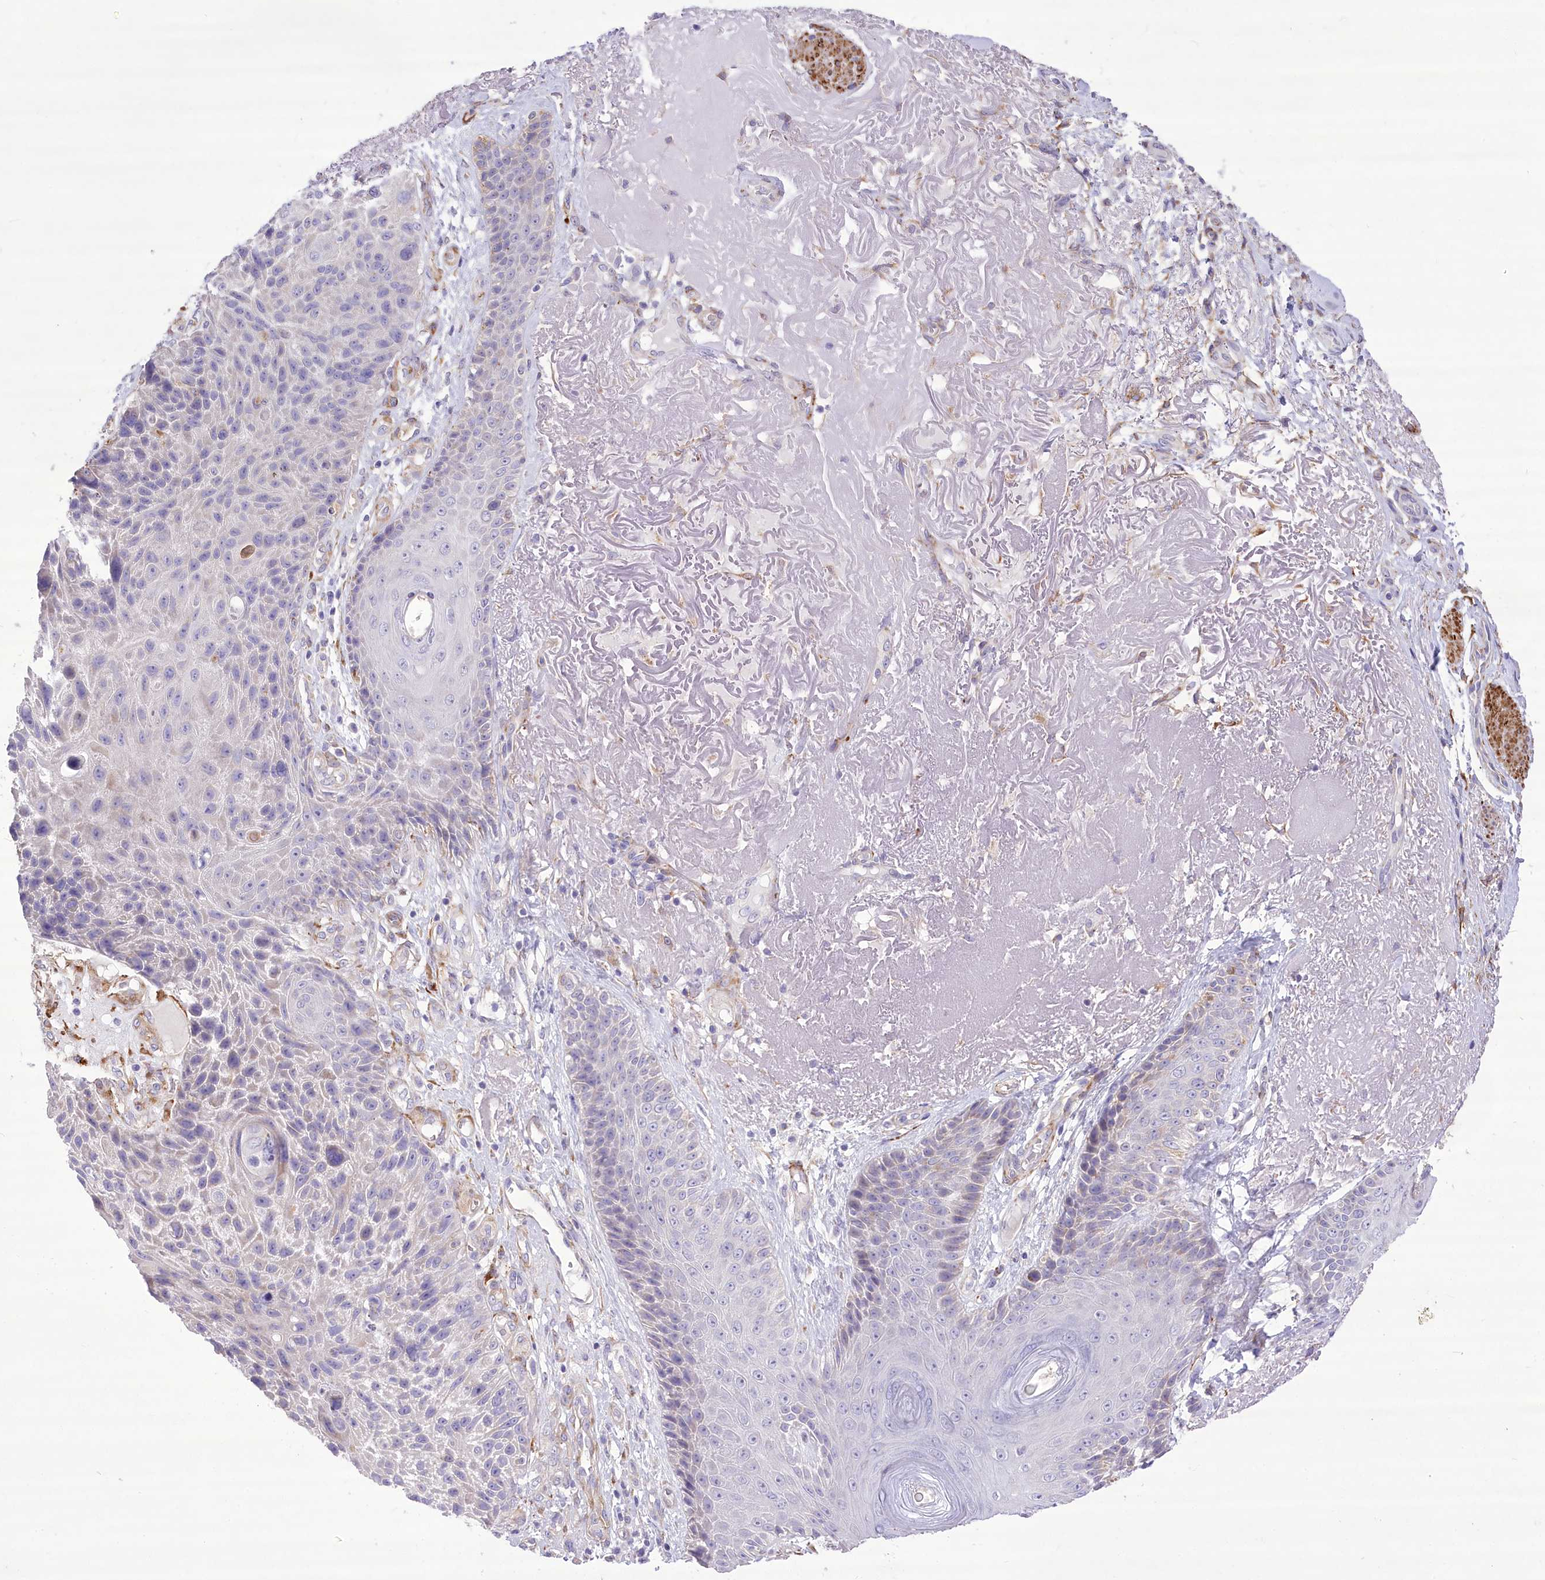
{"staining": {"intensity": "negative", "quantity": "none", "location": "none"}, "tissue": "skin cancer", "cell_type": "Tumor cells", "image_type": "cancer", "snomed": [{"axis": "morphology", "description": "Squamous cell carcinoma, NOS"}, {"axis": "topography", "description": "Skin"}], "caption": "Skin cancer was stained to show a protein in brown. There is no significant expression in tumor cells.", "gene": "ANGPTL3", "patient": {"sex": "female", "age": 88}}